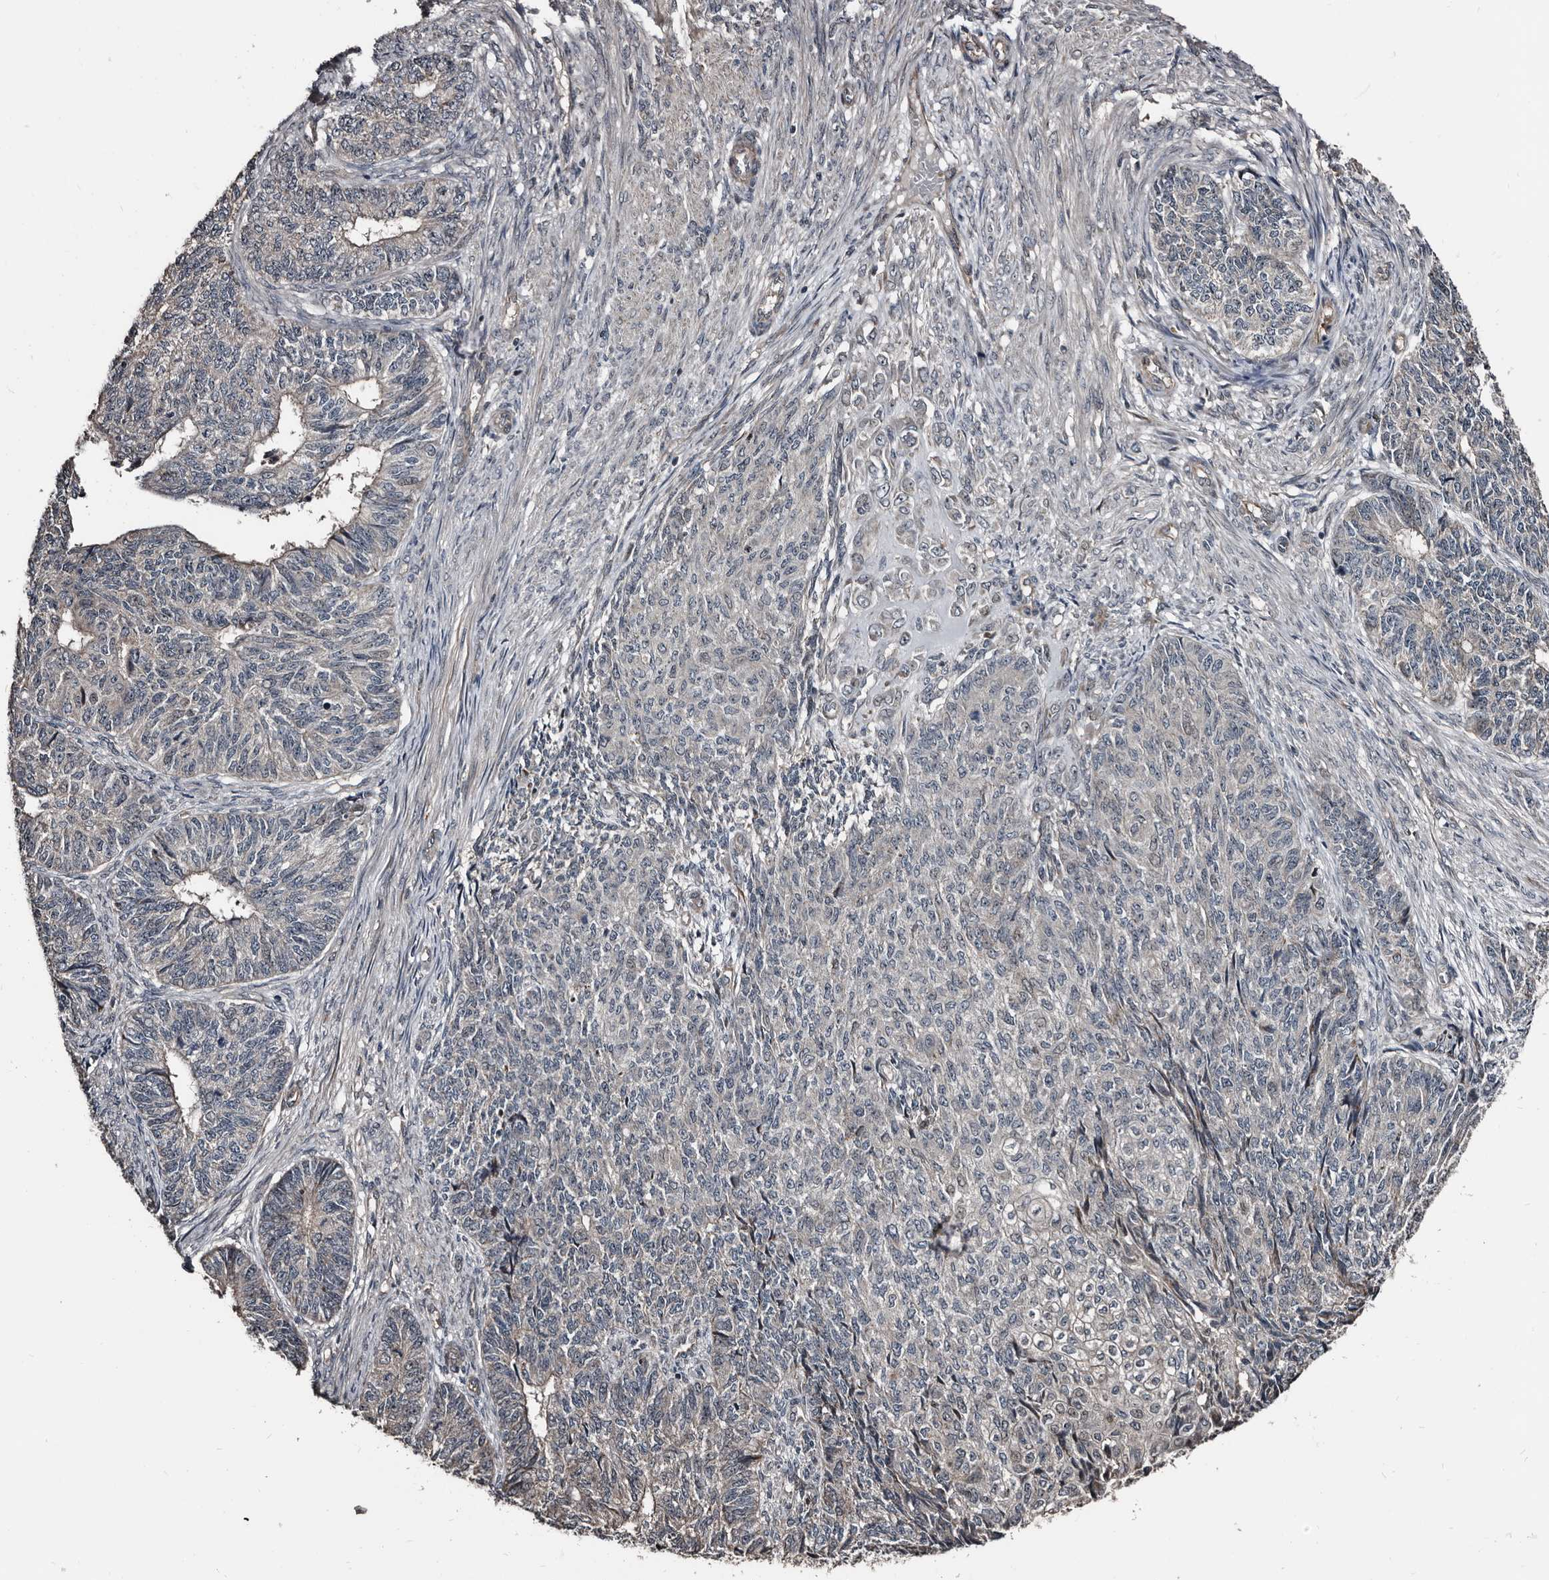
{"staining": {"intensity": "negative", "quantity": "none", "location": "none"}, "tissue": "endometrial cancer", "cell_type": "Tumor cells", "image_type": "cancer", "snomed": [{"axis": "morphology", "description": "Adenocarcinoma, NOS"}, {"axis": "topography", "description": "Endometrium"}], "caption": "High power microscopy histopathology image of an immunohistochemistry (IHC) image of adenocarcinoma (endometrial), revealing no significant expression in tumor cells.", "gene": "DHPS", "patient": {"sex": "female", "age": 32}}